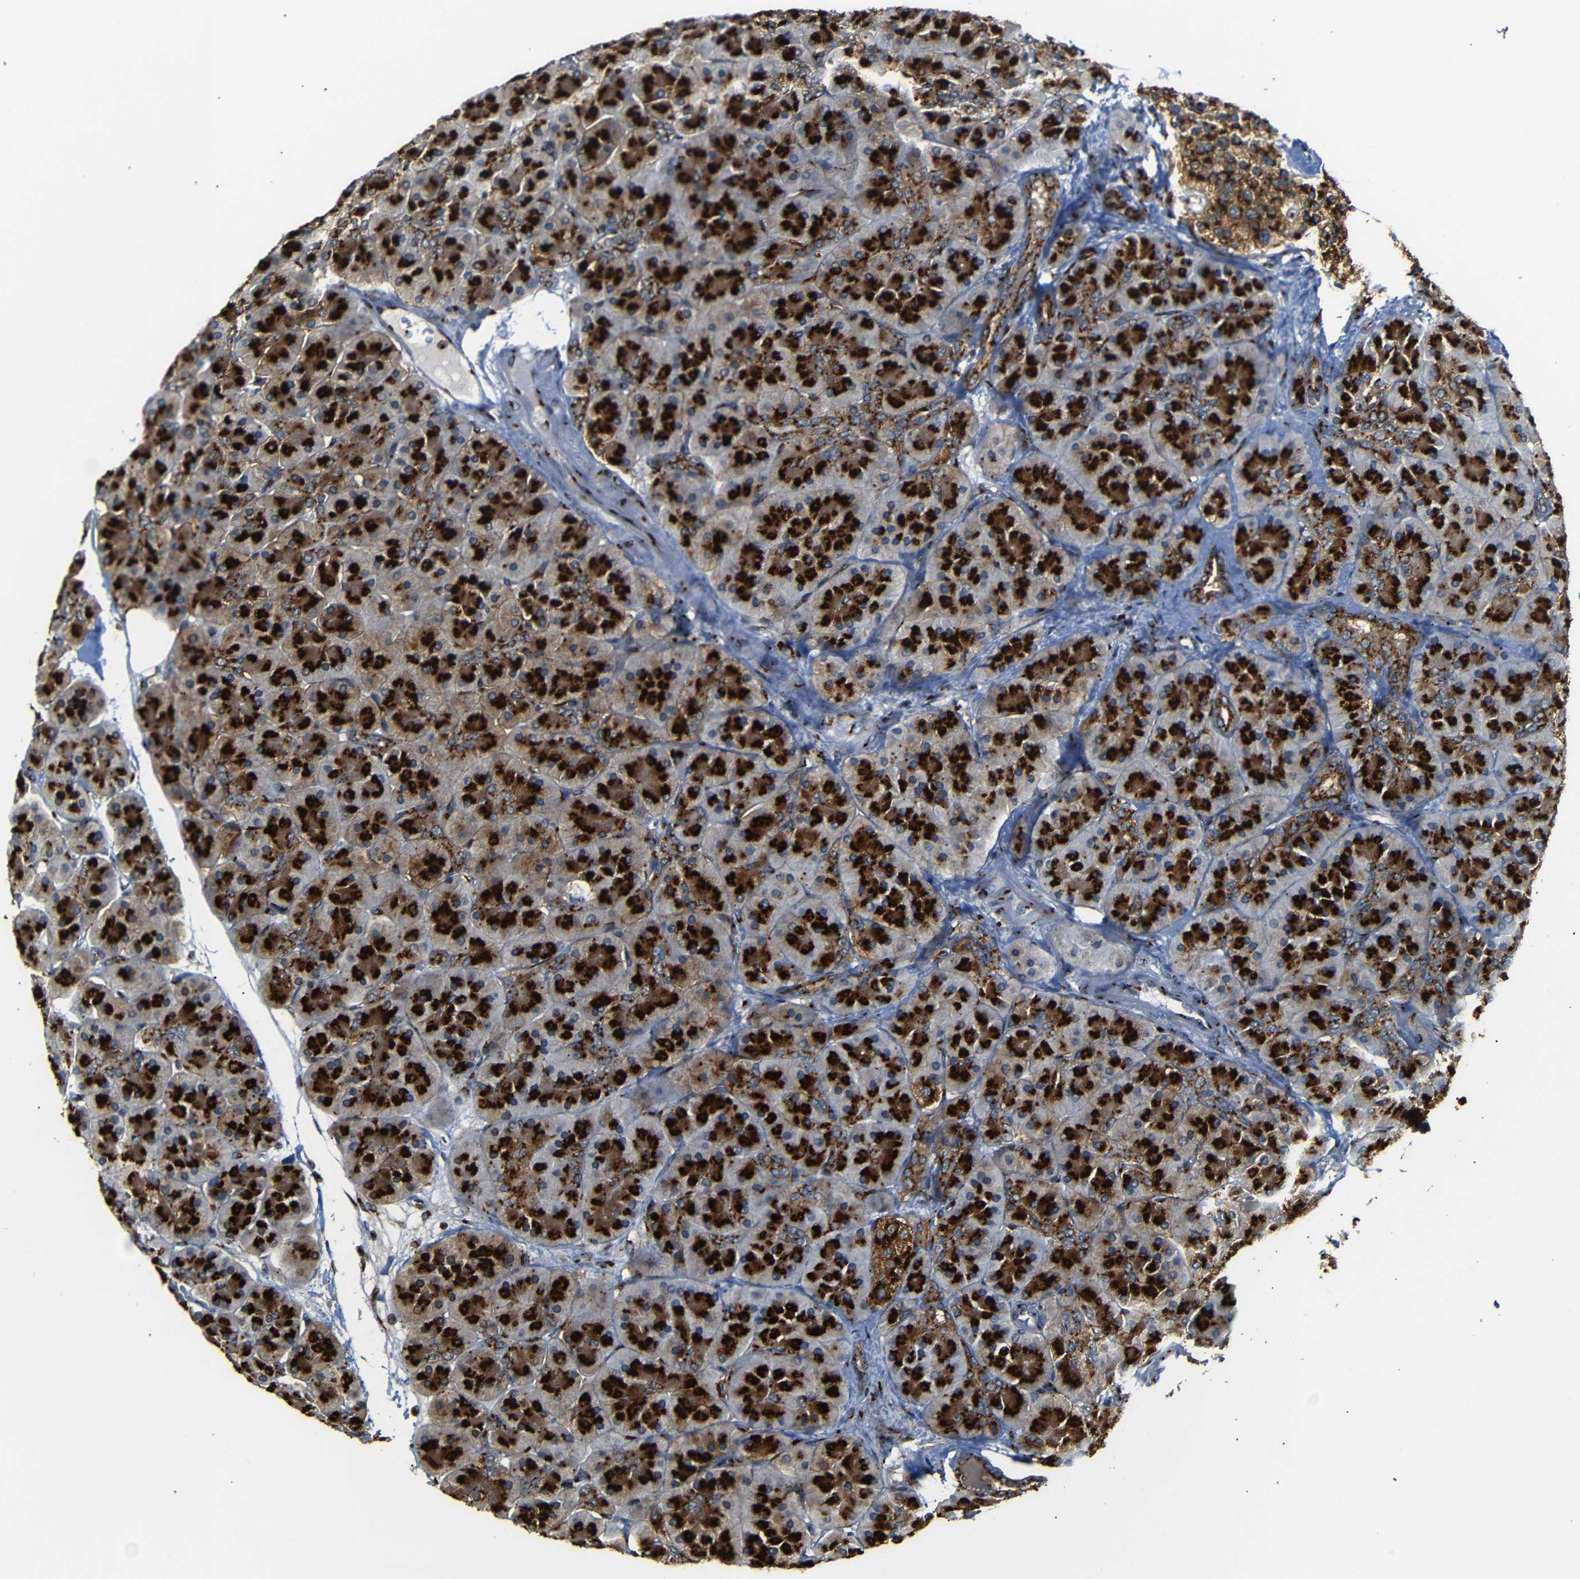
{"staining": {"intensity": "strong", "quantity": ">75%", "location": "cytoplasmic/membranous"}, "tissue": "pancreas", "cell_type": "Exocrine glandular cells", "image_type": "normal", "snomed": [{"axis": "morphology", "description": "Normal tissue, NOS"}, {"axis": "topography", "description": "Pancreas"}], "caption": "Protein positivity by immunohistochemistry (IHC) reveals strong cytoplasmic/membranous staining in approximately >75% of exocrine glandular cells in benign pancreas. Immunohistochemistry stains the protein of interest in brown and the nuclei are stained blue.", "gene": "TGOLN2", "patient": {"sex": "male", "age": 66}}